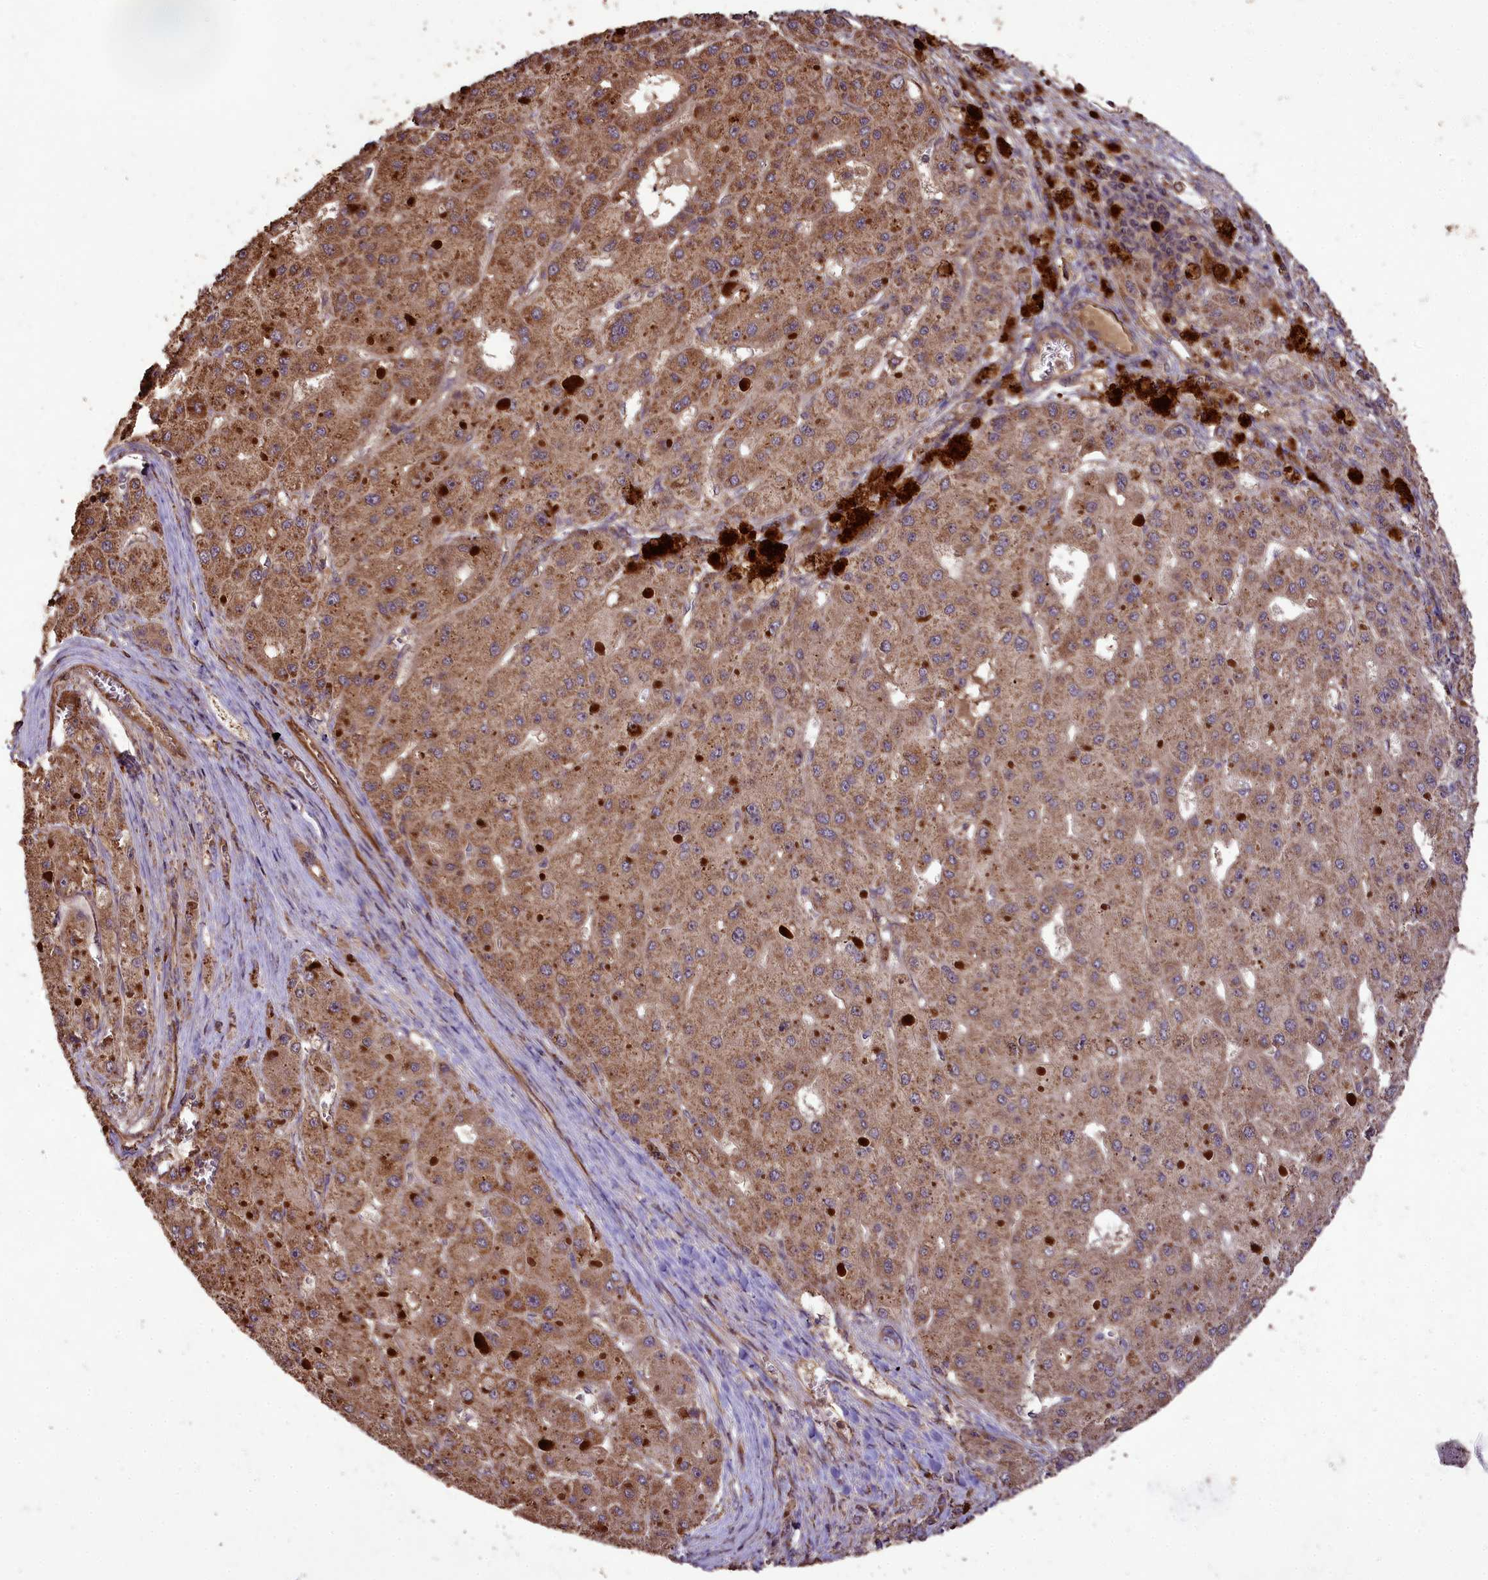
{"staining": {"intensity": "moderate", "quantity": ">75%", "location": "cytoplasmic/membranous"}, "tissue": "liver cancer", "cell_type": "Tumor cells", "image_type": "cancer", "snomed": [{"axis": "morphology", "description": "Carcinoma, Hepatocellular, NOS"}, {"axis": "topography", "description": "Liver"}], "caption": "Immunohistochemical staining of liver hepatocellular carcinoma reveals moderate cytoplasmic/membranous protein staining in about >75% of tumor cells.", "gene": "TTLL10", "patient": {"sex": "female", "age": 73}}